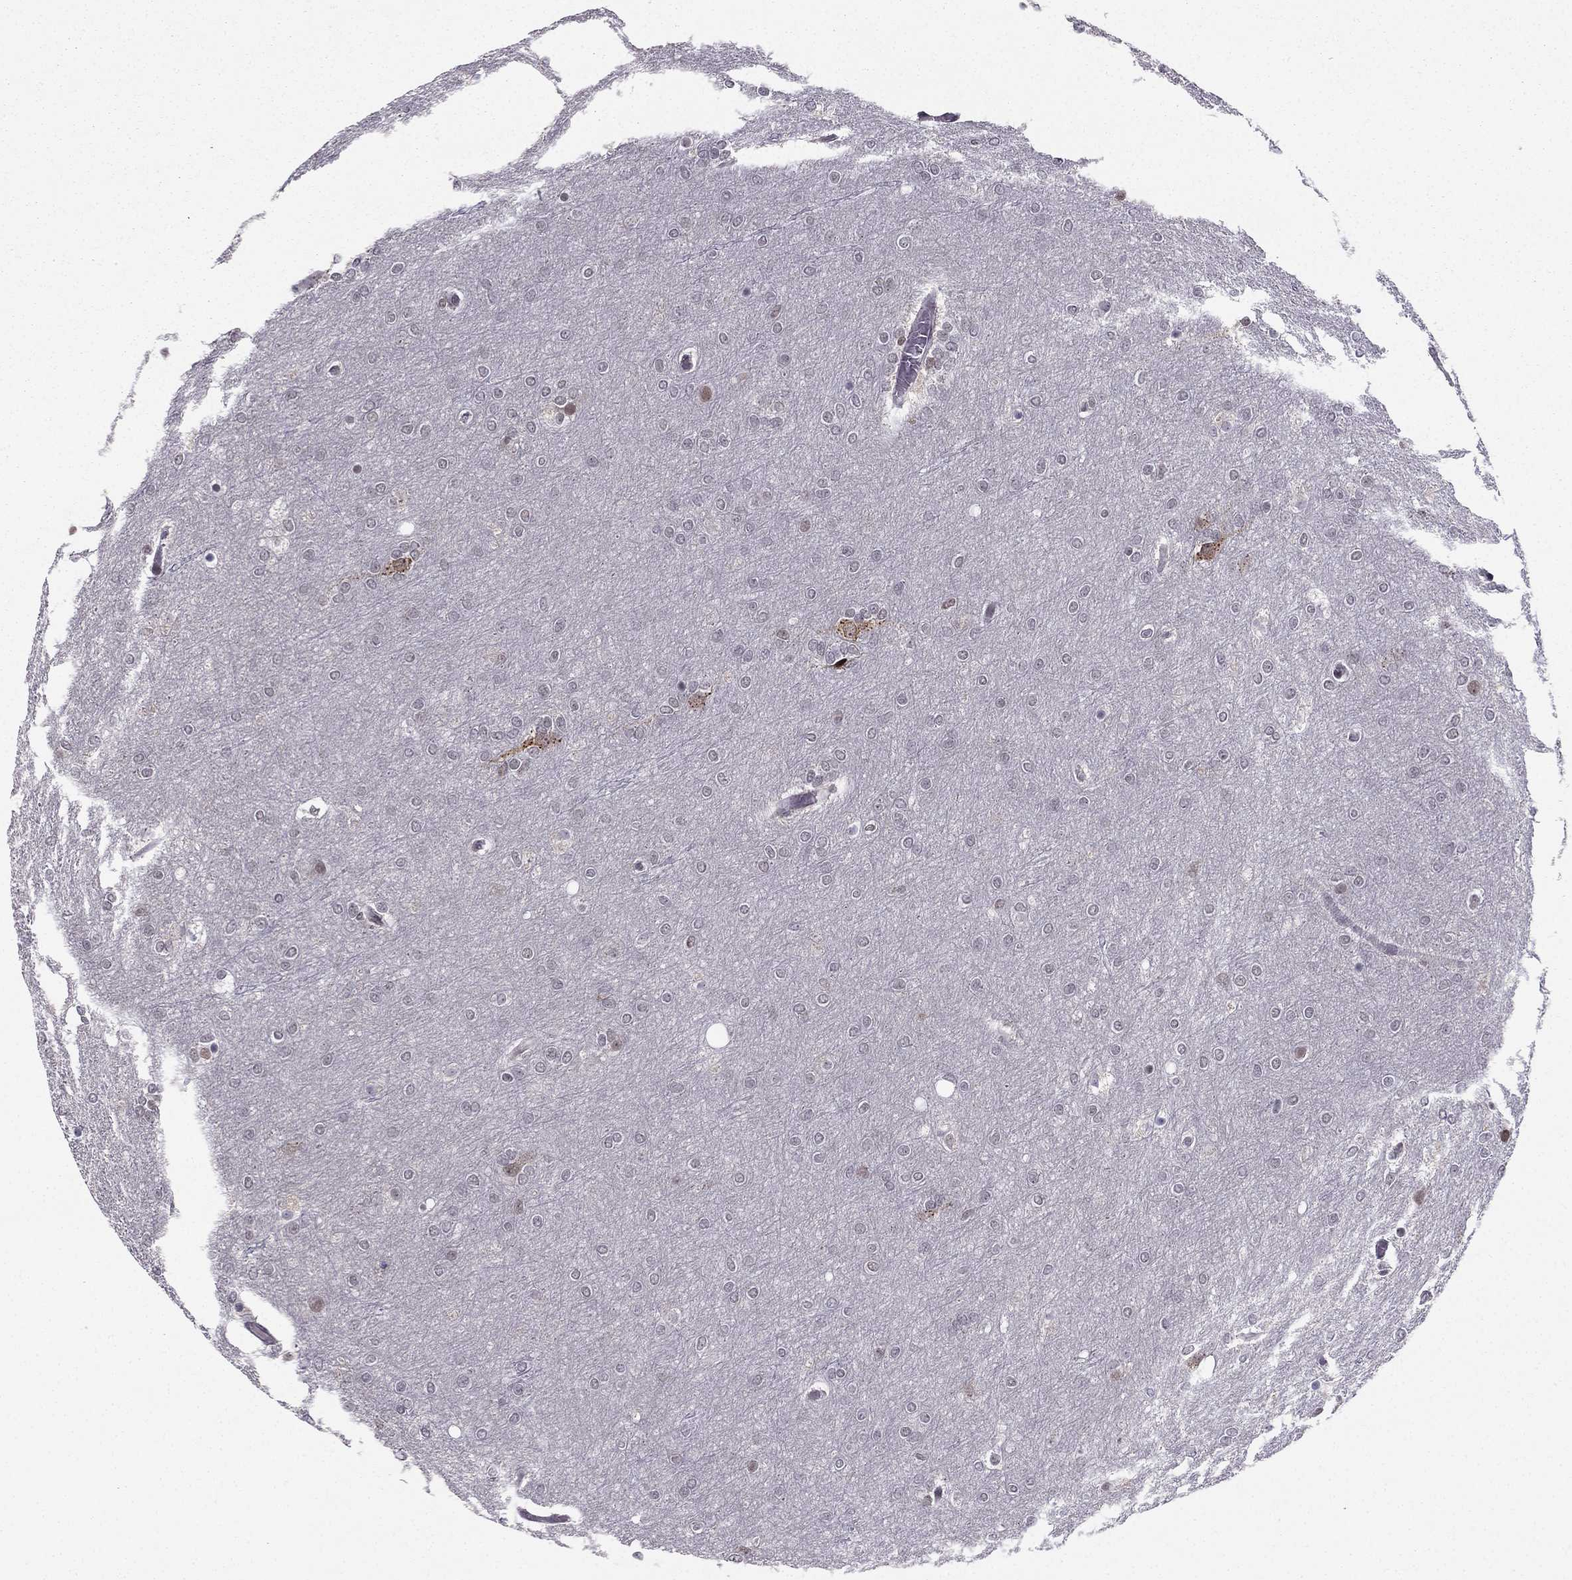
{"staining": {"intensity": "negative", "quantity": "none", "location": "none"}, "tissue": "glioma", "cell_type": "Tumor cells", "image_type": "cancer", "snomed": [{"axis": "morphology", "description": "Glioma, malignant, High grade"}, {"axis": "topography", "description": "Brain"}], "caption": "Human high-grade glioma (malignant) stained for a protein using immunohistochemistry displays no expression in tumor cells.", "gene": "RPRD2", "patient": {"sex": "female", "age": 61}}